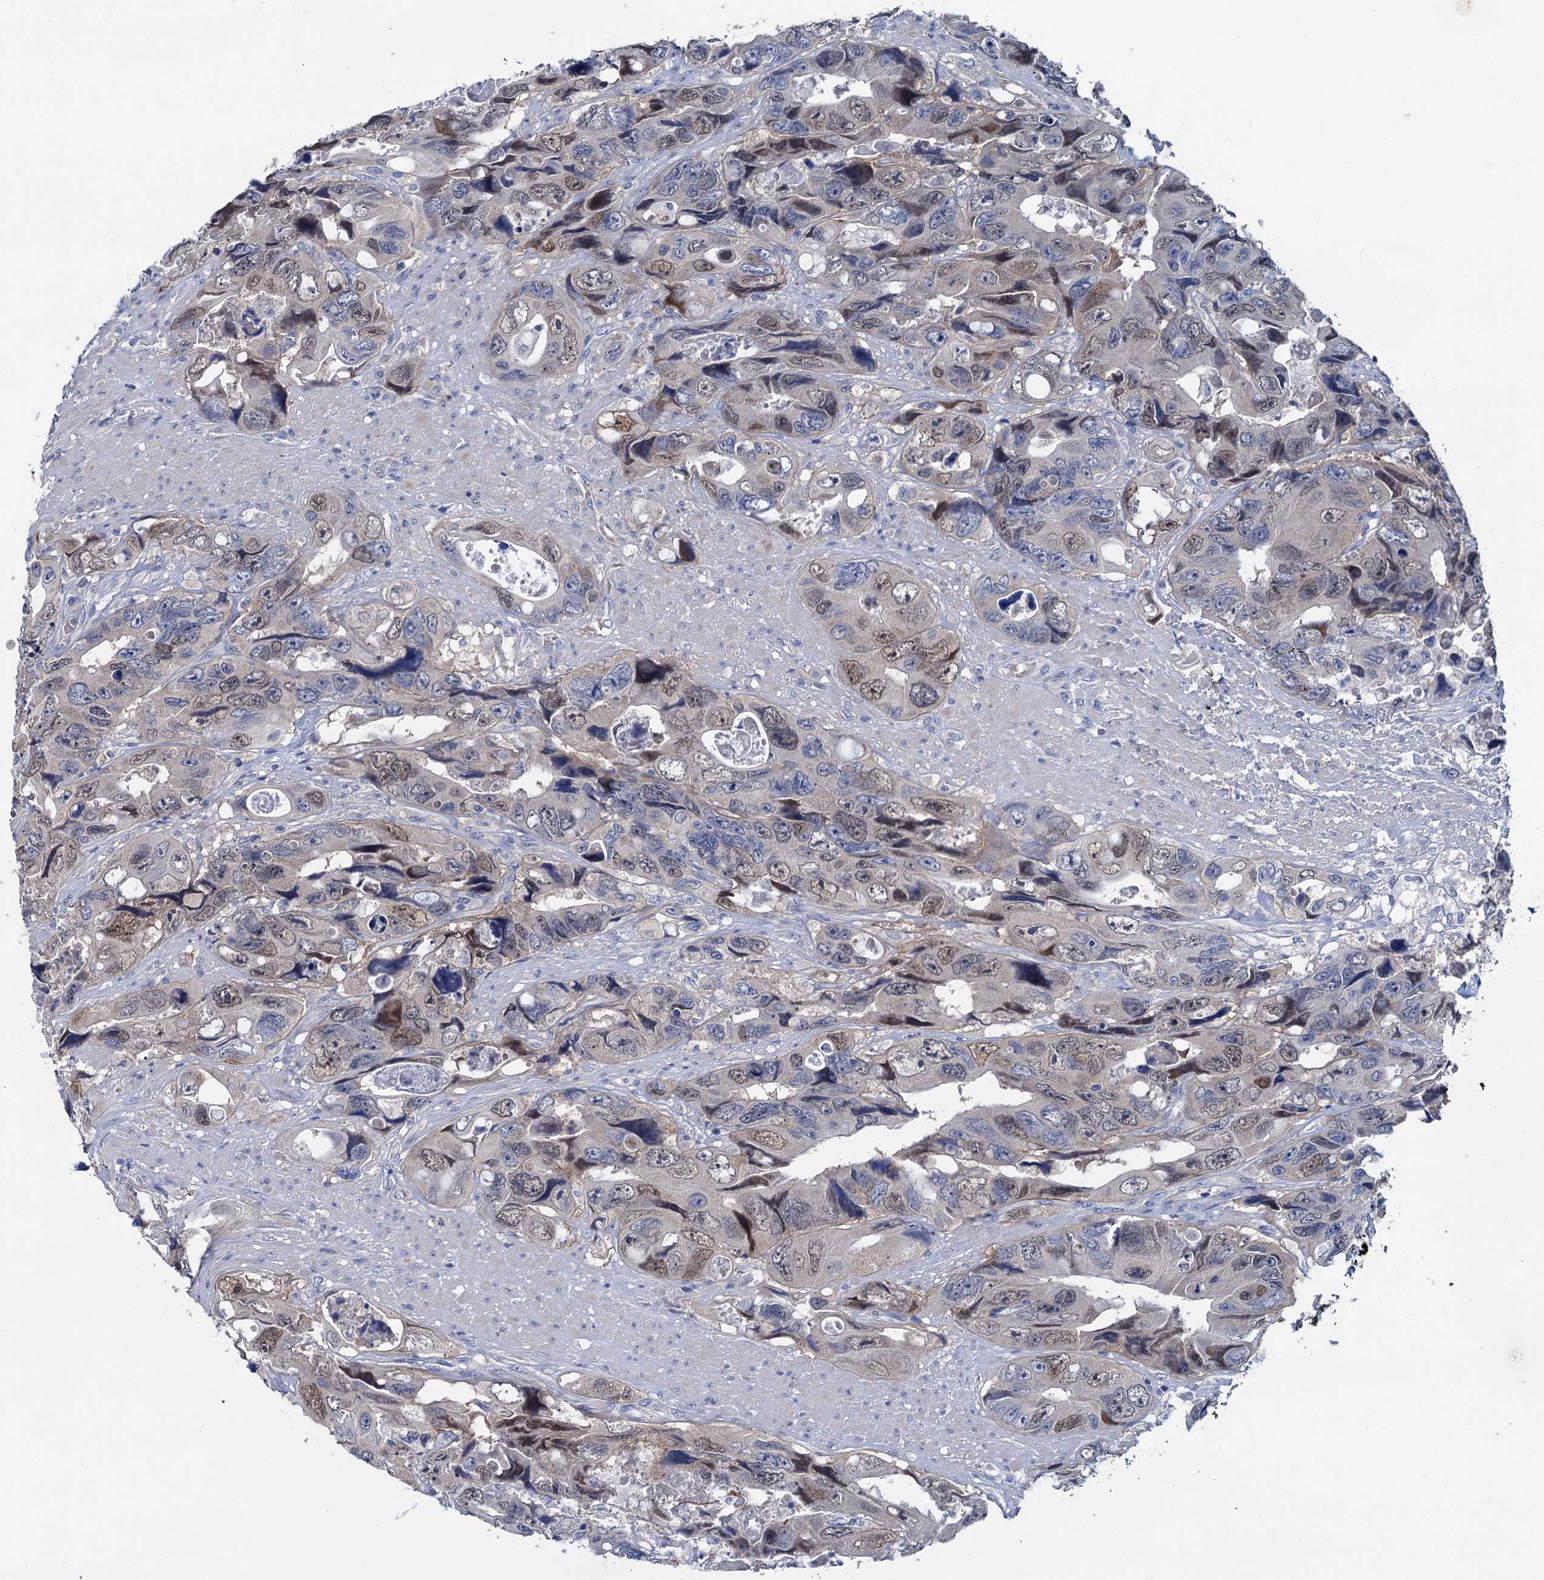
{"staining": {"intensity": "weak", "quantity": "25%-75%", "location": "nuclear"}, "tissue": "colorectal cancer", "cell_type": "Tumor cells", "image_type": "cancer", "snomed": [{"axis": "morphology", "description": "Adenocarcinoma, NOS"}, {"axis": "topography", "description": "Rectum"}], "caption": "Colorectal adenocarcinoma stained for a protein shows weak nuclear positivity in tumor cells. (DAB = brown stain, brightfield microscopy at high magnification).", "gene": "FAM111B", "patient": {"sex": "male", "age": 57}}